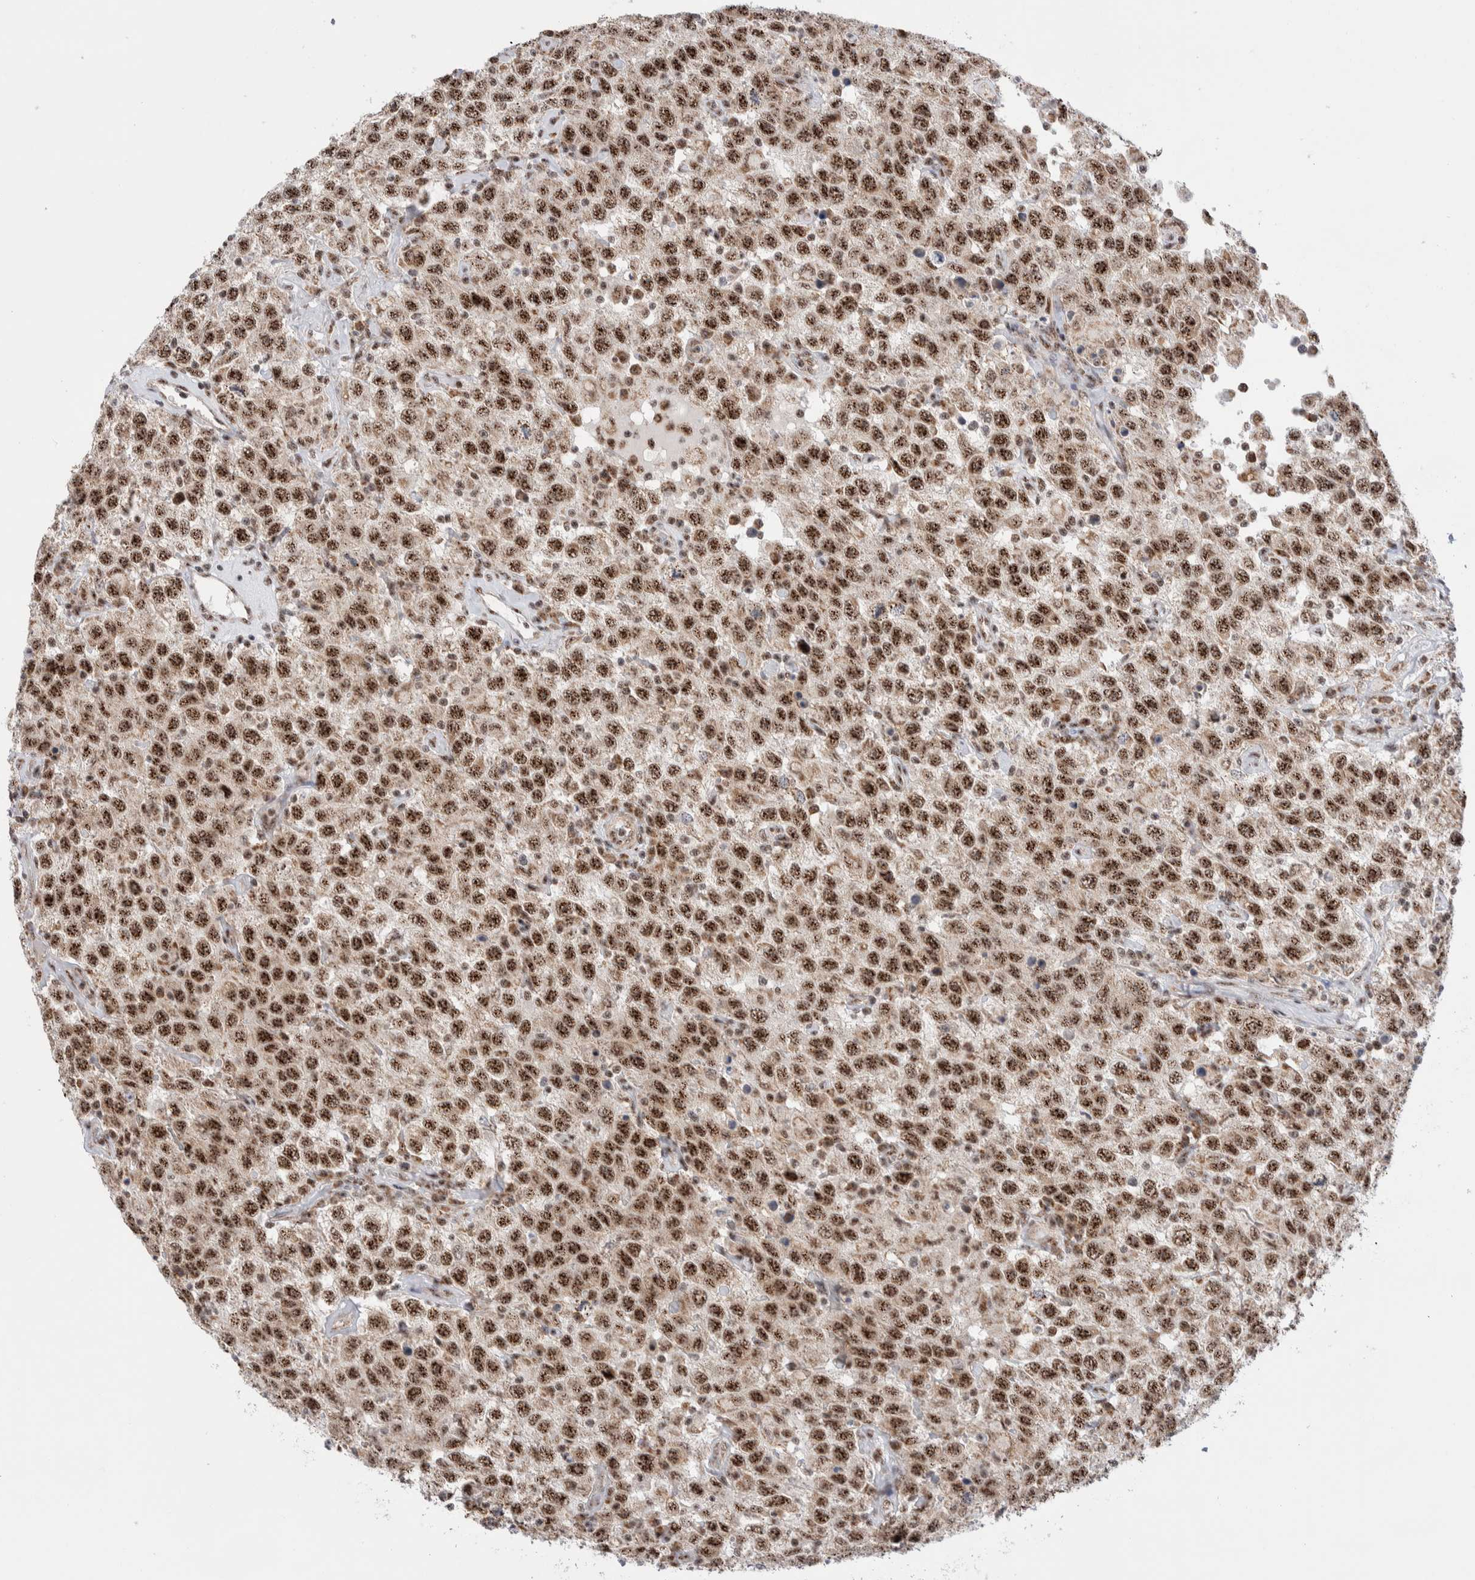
{"staining": {"intensity": "strong", "quantity": ">75%", "location": "nuclear"}, "tissue": "testis cancer", "cell_type": "Tumor cells", "image_type": "cancer", "snomed": [{"axis": "morphology", "description": "Seminoma, NOS"}, {"axis": "topography", "description": "Testis"}], "caption": "Seminoma (testis) was stained to show a protein in brown. There is high levels of strong nuclear expression in about >75% of tumor cells.", "gene": "ZNF695", "patient": {"sex": "male", "age": 41}}